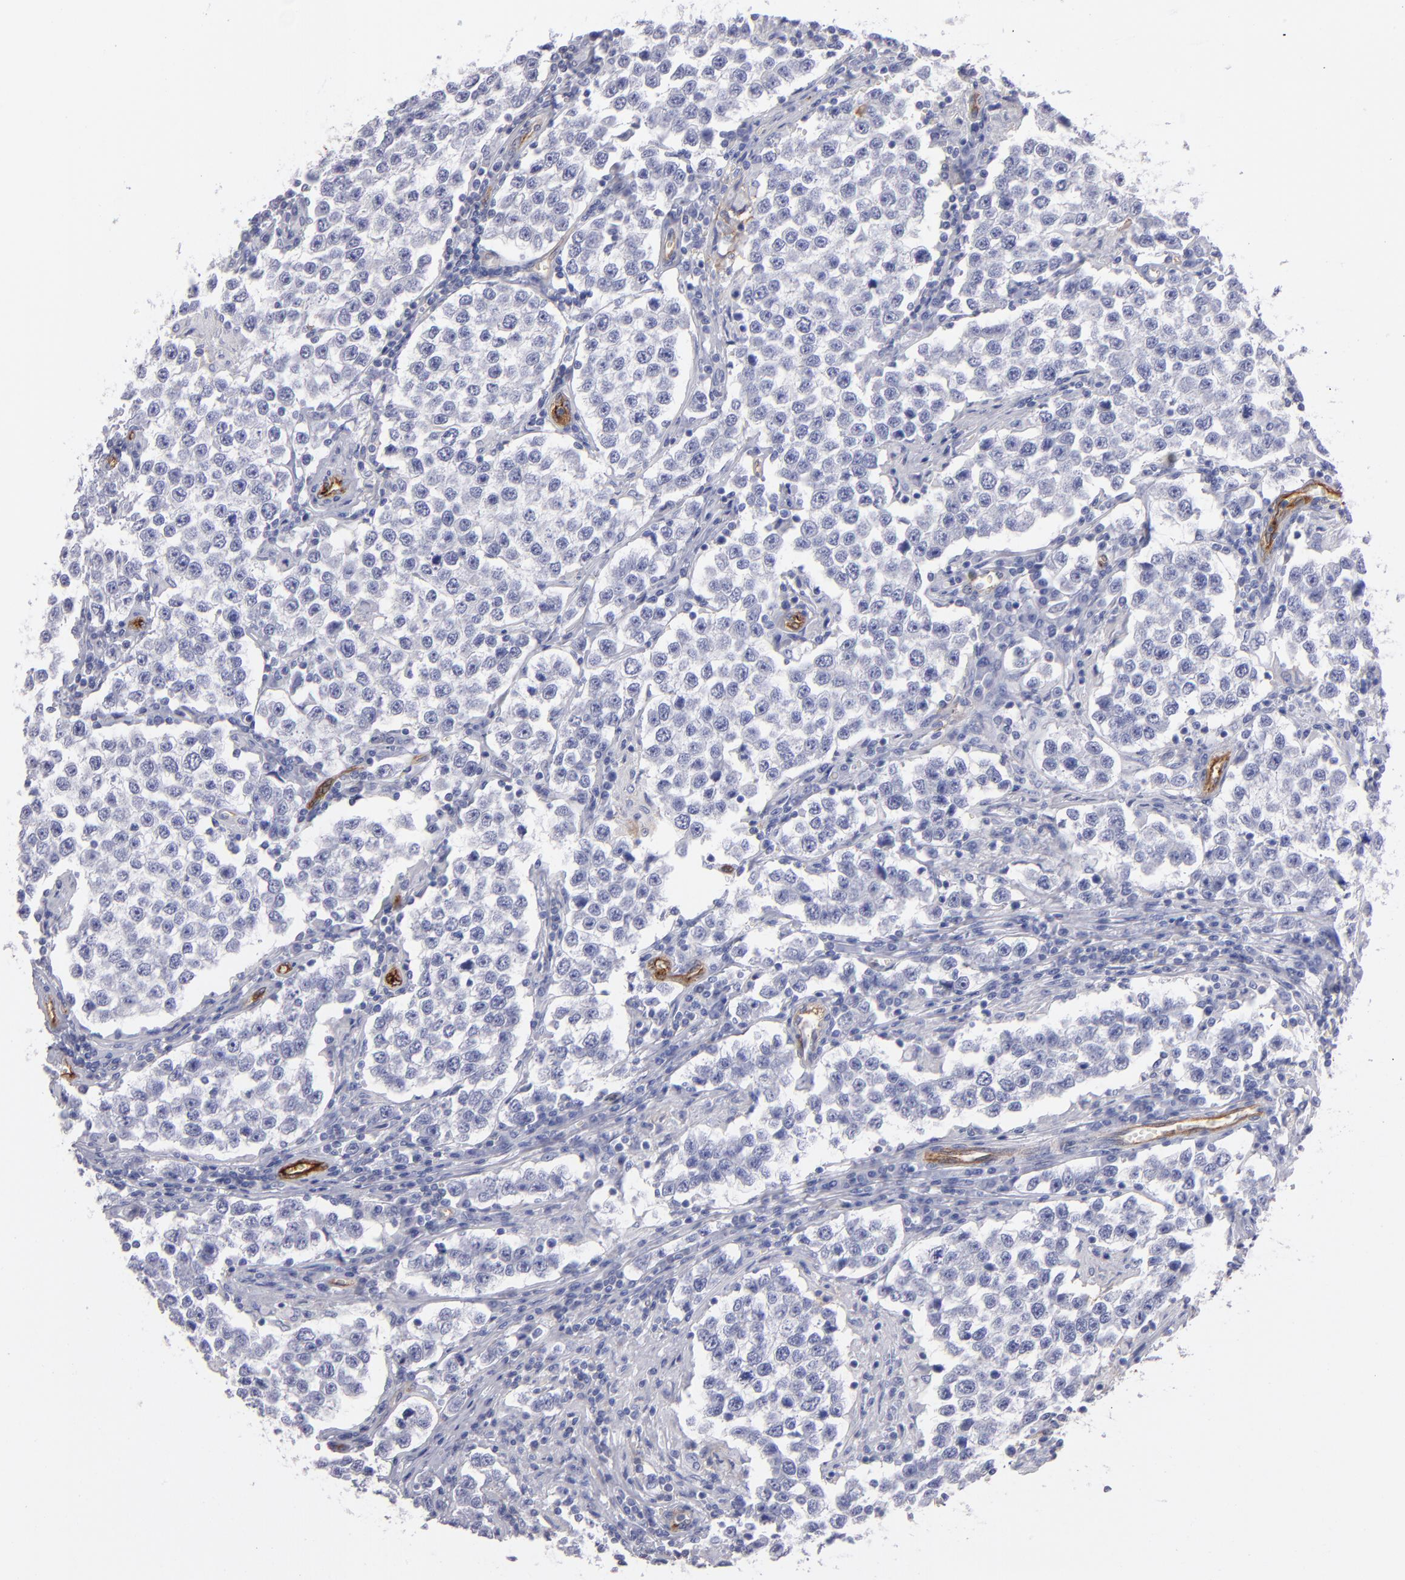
{"staining": {"intensity": "negative", "quantity": "none", "location": "none"}, "tissue": "testis cancer", "cell_type": "Tumor cells", "image_type": "cancer", "snomed": [{"axis": "morphology", "description": "Seminoma, NOS"}, {"axis": "topography", "description": "Testis"}], "caption": "IHC photomicrograph of neoplastic tissue: testis cancer stained with DAB shows no significant protein expression in tumor cells.", "gene": "AHNAK2", "patient": {"sex": "male", "age": 36}}